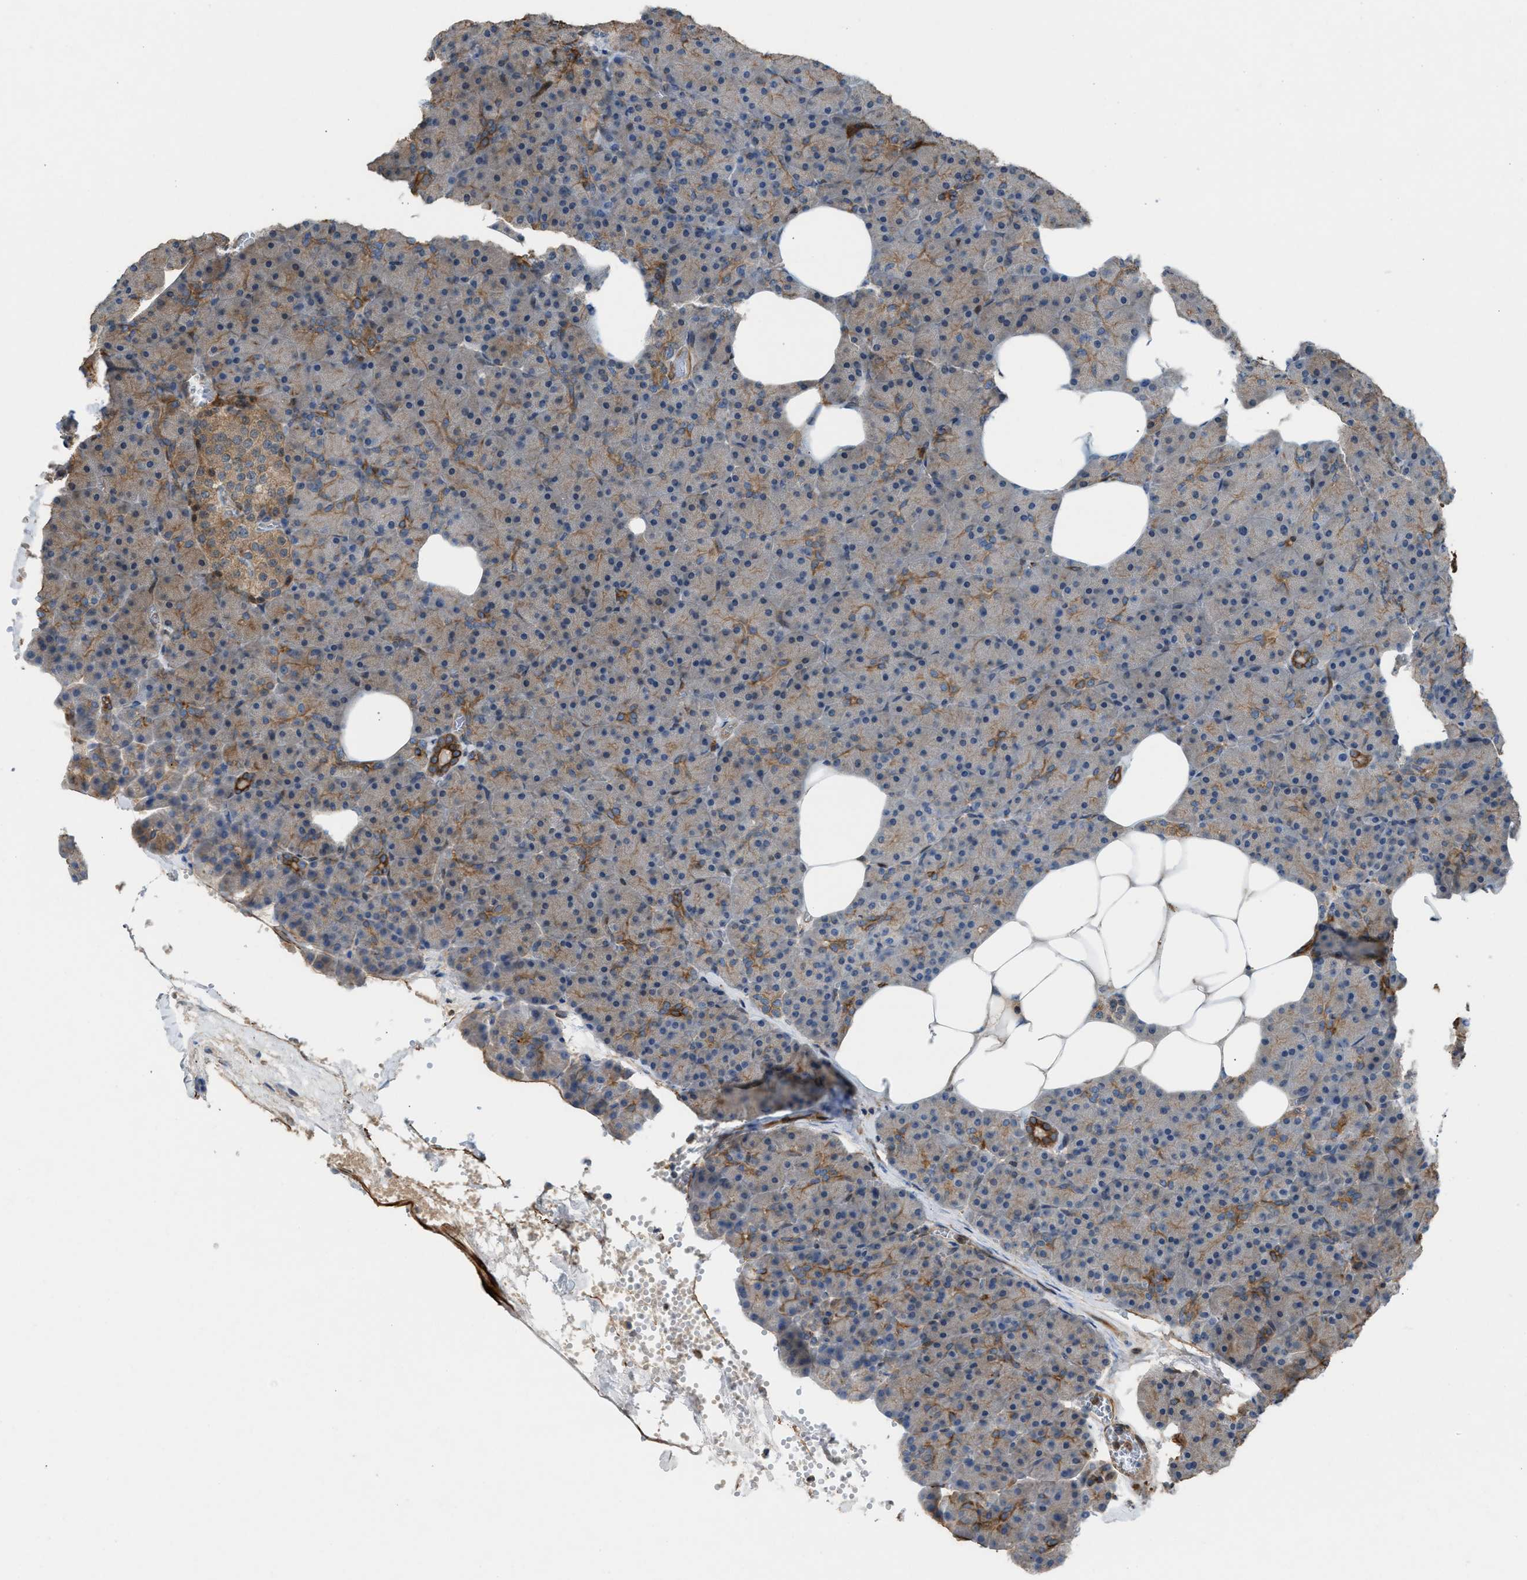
{"staining": {"intensity": "moderate", "quantity": "<25%", "location": "cytoplasmic/membranous"}, "tissue": "pancreas", "cell_type": "Exocrine glandular cells", "image_type": "normal", "snomed": [{"axis": "morphology", "description": "Normal tissue, NOS"}, {"axis": "morphology", "description": "Carcinoid, malignant, NOS"}, {"axis": "topography", "description": "Pancreas"}], "caption": "Protein positivity by IHC demonstrates moderate cytoplasmic/membranous positivity in about <25% of exocrine glandular cells in unremarkable pancreas.", "gene": "TPK1", "patient": {"sex": "female", "age": 35}}